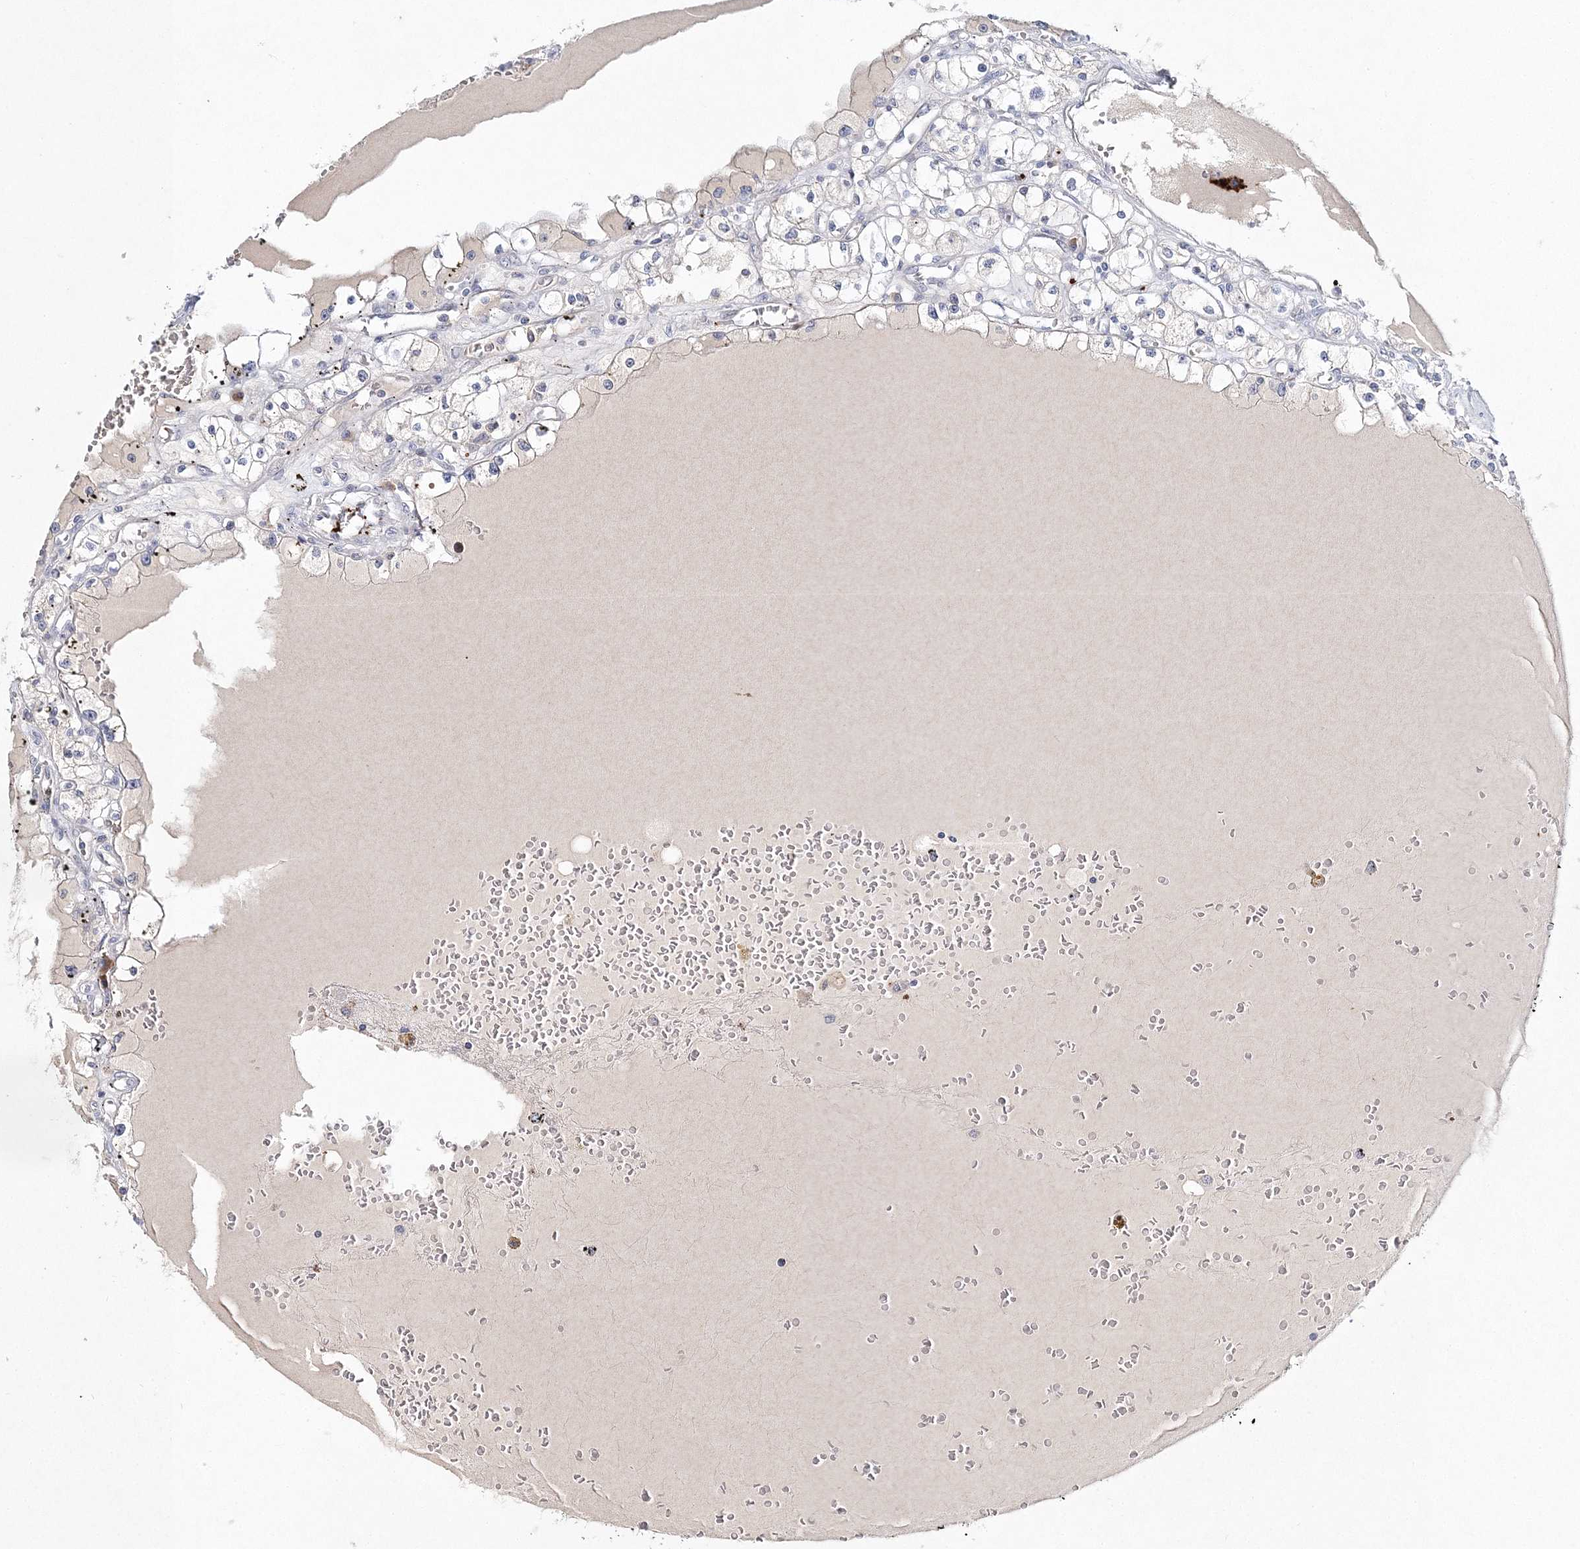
{"staining": {"intensity": "negative", "quantity": "none", "location": "none"}, "tissue": "renal cancer", "cell_type": "Tumor cells", "image_type": "cancer", "snomed": [{"axis": "morphology", "description": "Adenocarcinoma, NOS"}, {"axis": "topography", "description": "Kidney"}], "caption": "This is an immunohistochemistry image of human renal cancer. There is no staining in tumor cells.", "gene": "MYOZ2", "patient": {"sex": "male", "age": 56}}